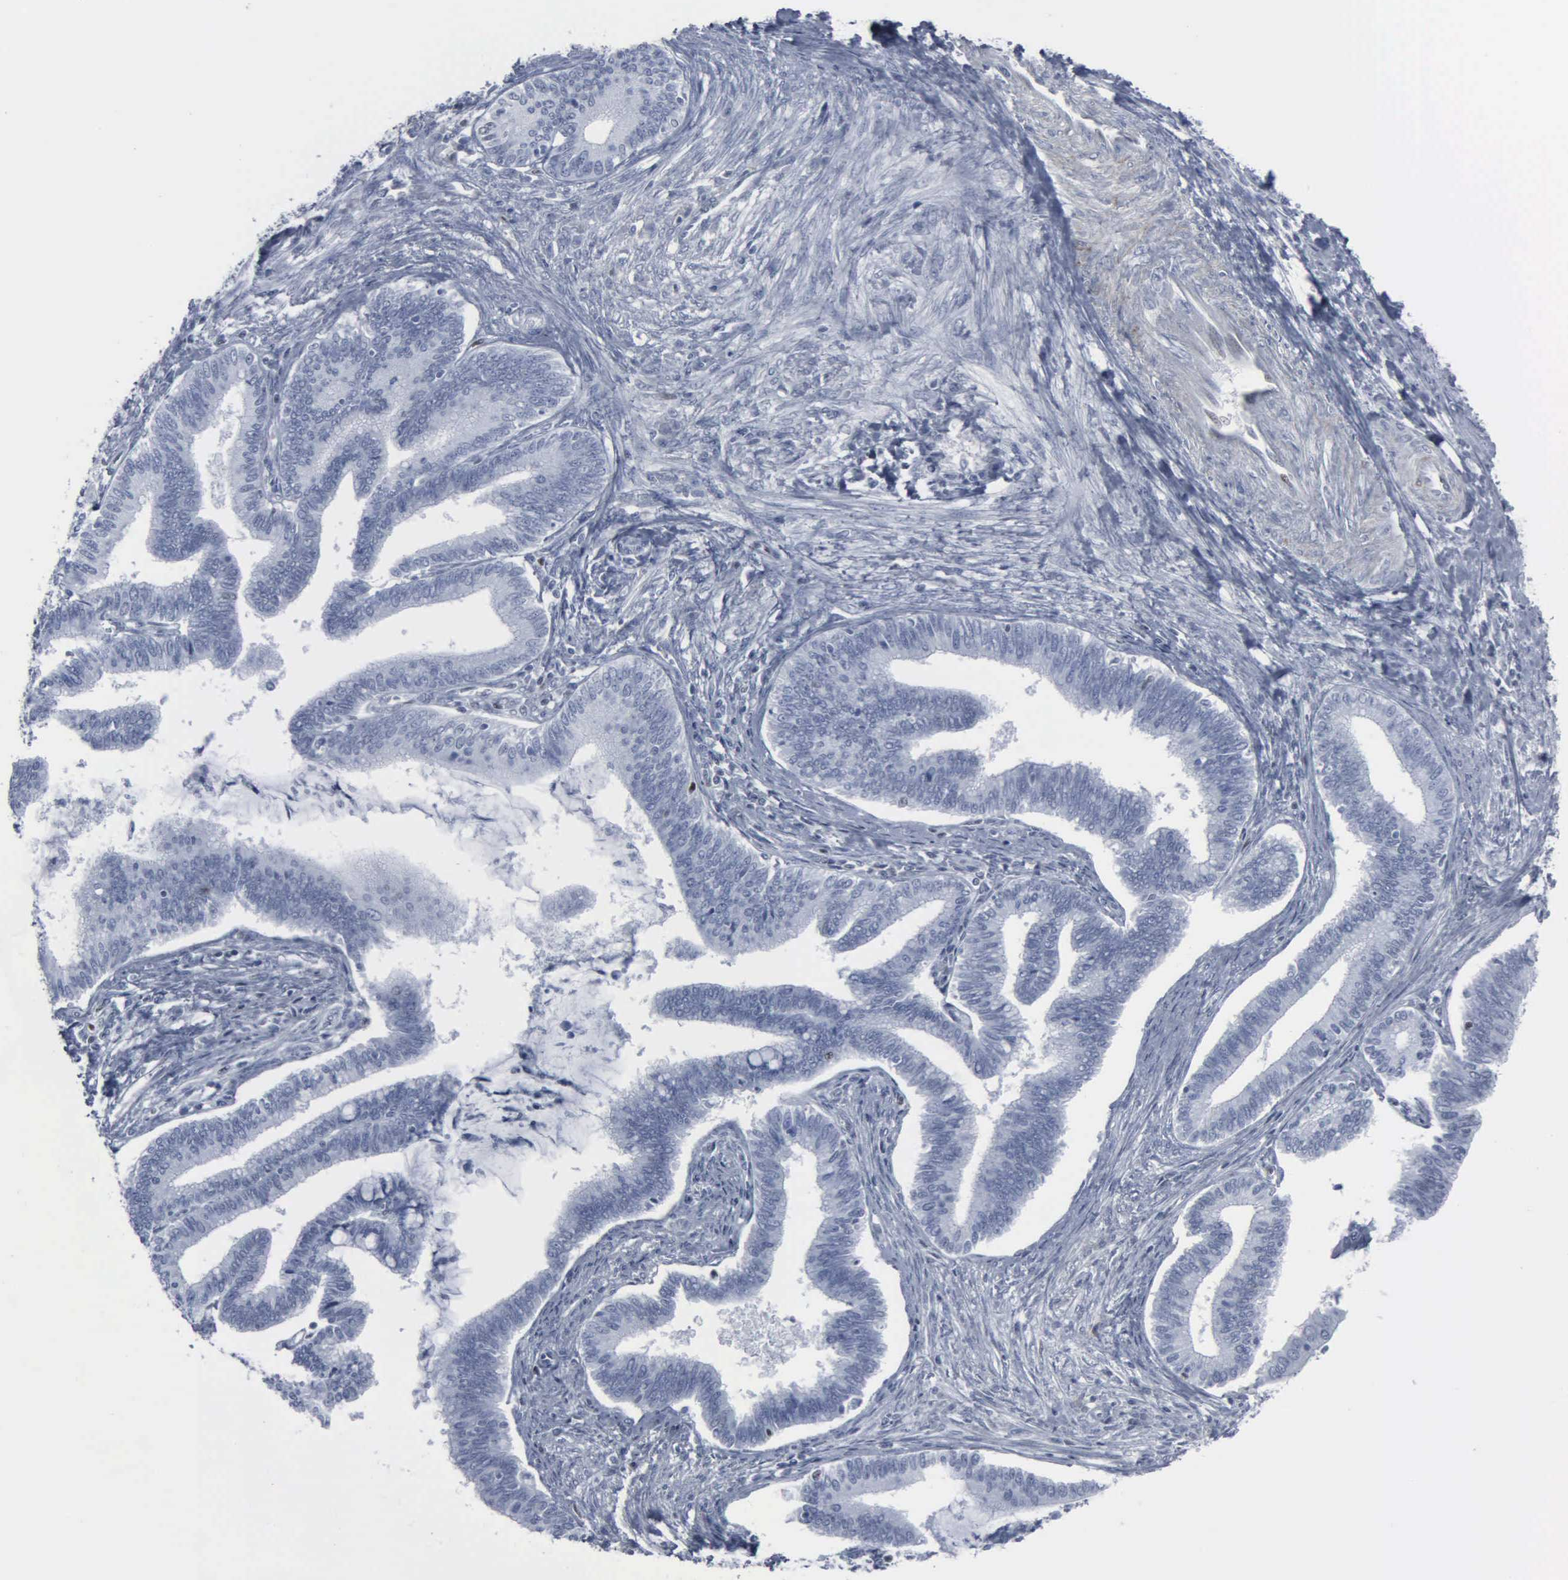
{"staining": {"intensity": "negative", "quantity": "none", "location": "none"}, "tissue": "cervical cancer", "cell_type": "Tumor cells", "image_type": "cancer", "snomed": [{"axis": "morphology", "description": "Adenocarcinoma, NOS"}, {"axis": "topography", "description": "Cervix"}], "caption": "There is no significant expression in tumor cells of adenocarcinoma (cervical).", "gene": "CCND3", "patient": {"sex": "female", "age": 36}}